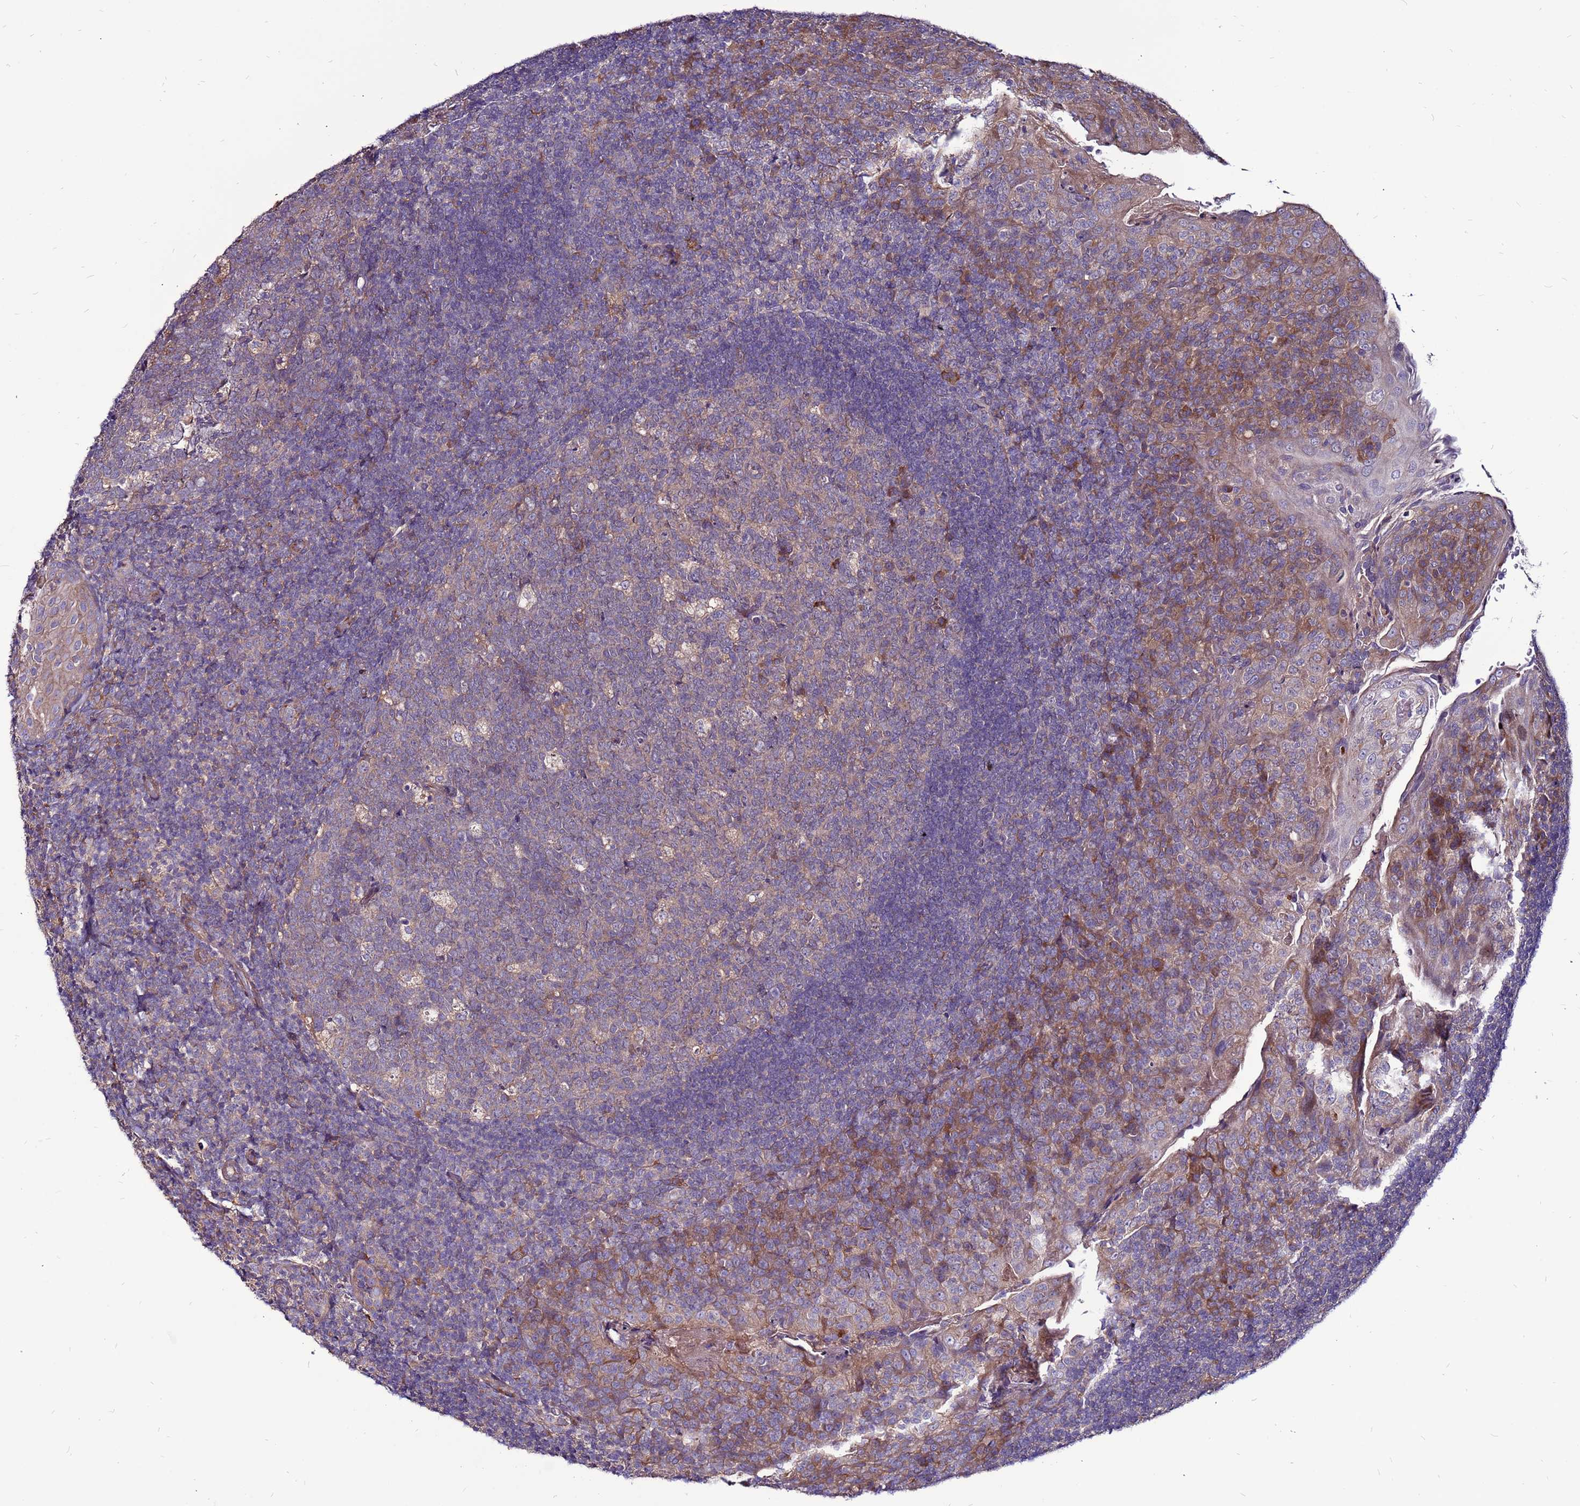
{"staining": {"intensity": "weak", "quantity": "<25%", "location": "cytoplasmic/membranous"}, "tissue": "tonsil", "cell_type": "Germinal center cells", "image_type": "normal", "snomed": [{"axis": "morphology", "description": "Normal tissue, NOS"}, {"axis": "topography", "description": "Tonsil"}], "caption": "A high-resolution histopathology image shows IHC staining of normal tonsil, which displays no significant expression in germinal center cells.", "gene": "GPN3", "patient": {"sex": "male", "age": 17}}